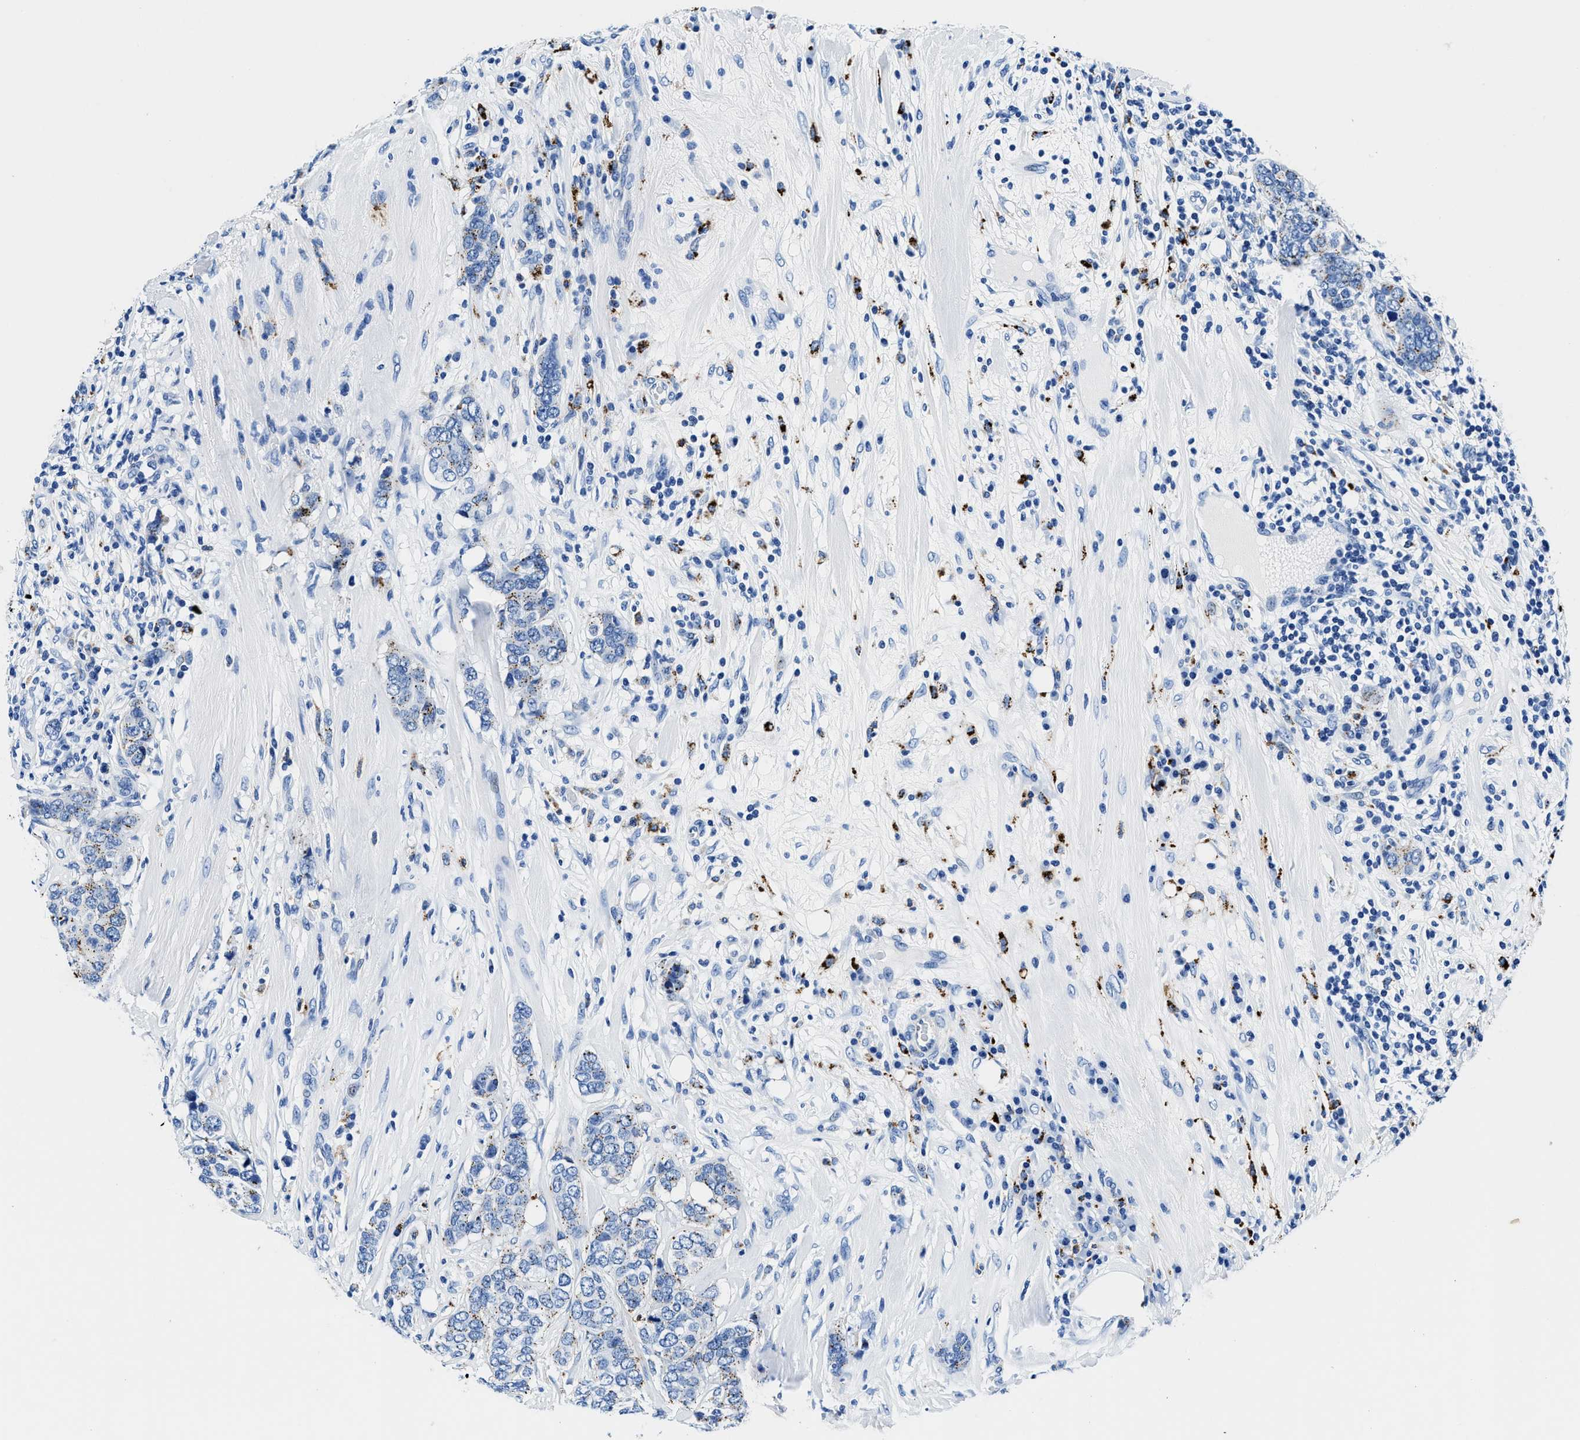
{"staining": {"intensity": "moderate", "quantity": "<25%", "location": "cytoplasmic/membranous"}, "tissue": "breast cancer", "cell_type": "Tumor cells", "image_type": "cancer", "snomed": [{"axis": "morphology", "description": "Lobular carcinoma"}, {"axis": "topography", "description": "Breast"}], "caption": "Immunohistochemical staining of human breast lobular carcinoma displays low levels of moderate cytoplasmic/membranous protein positivity in approximately <25% of tumor cells.", "gene": "OR14K1", "patient": {"sex": "female", "age": 59}}